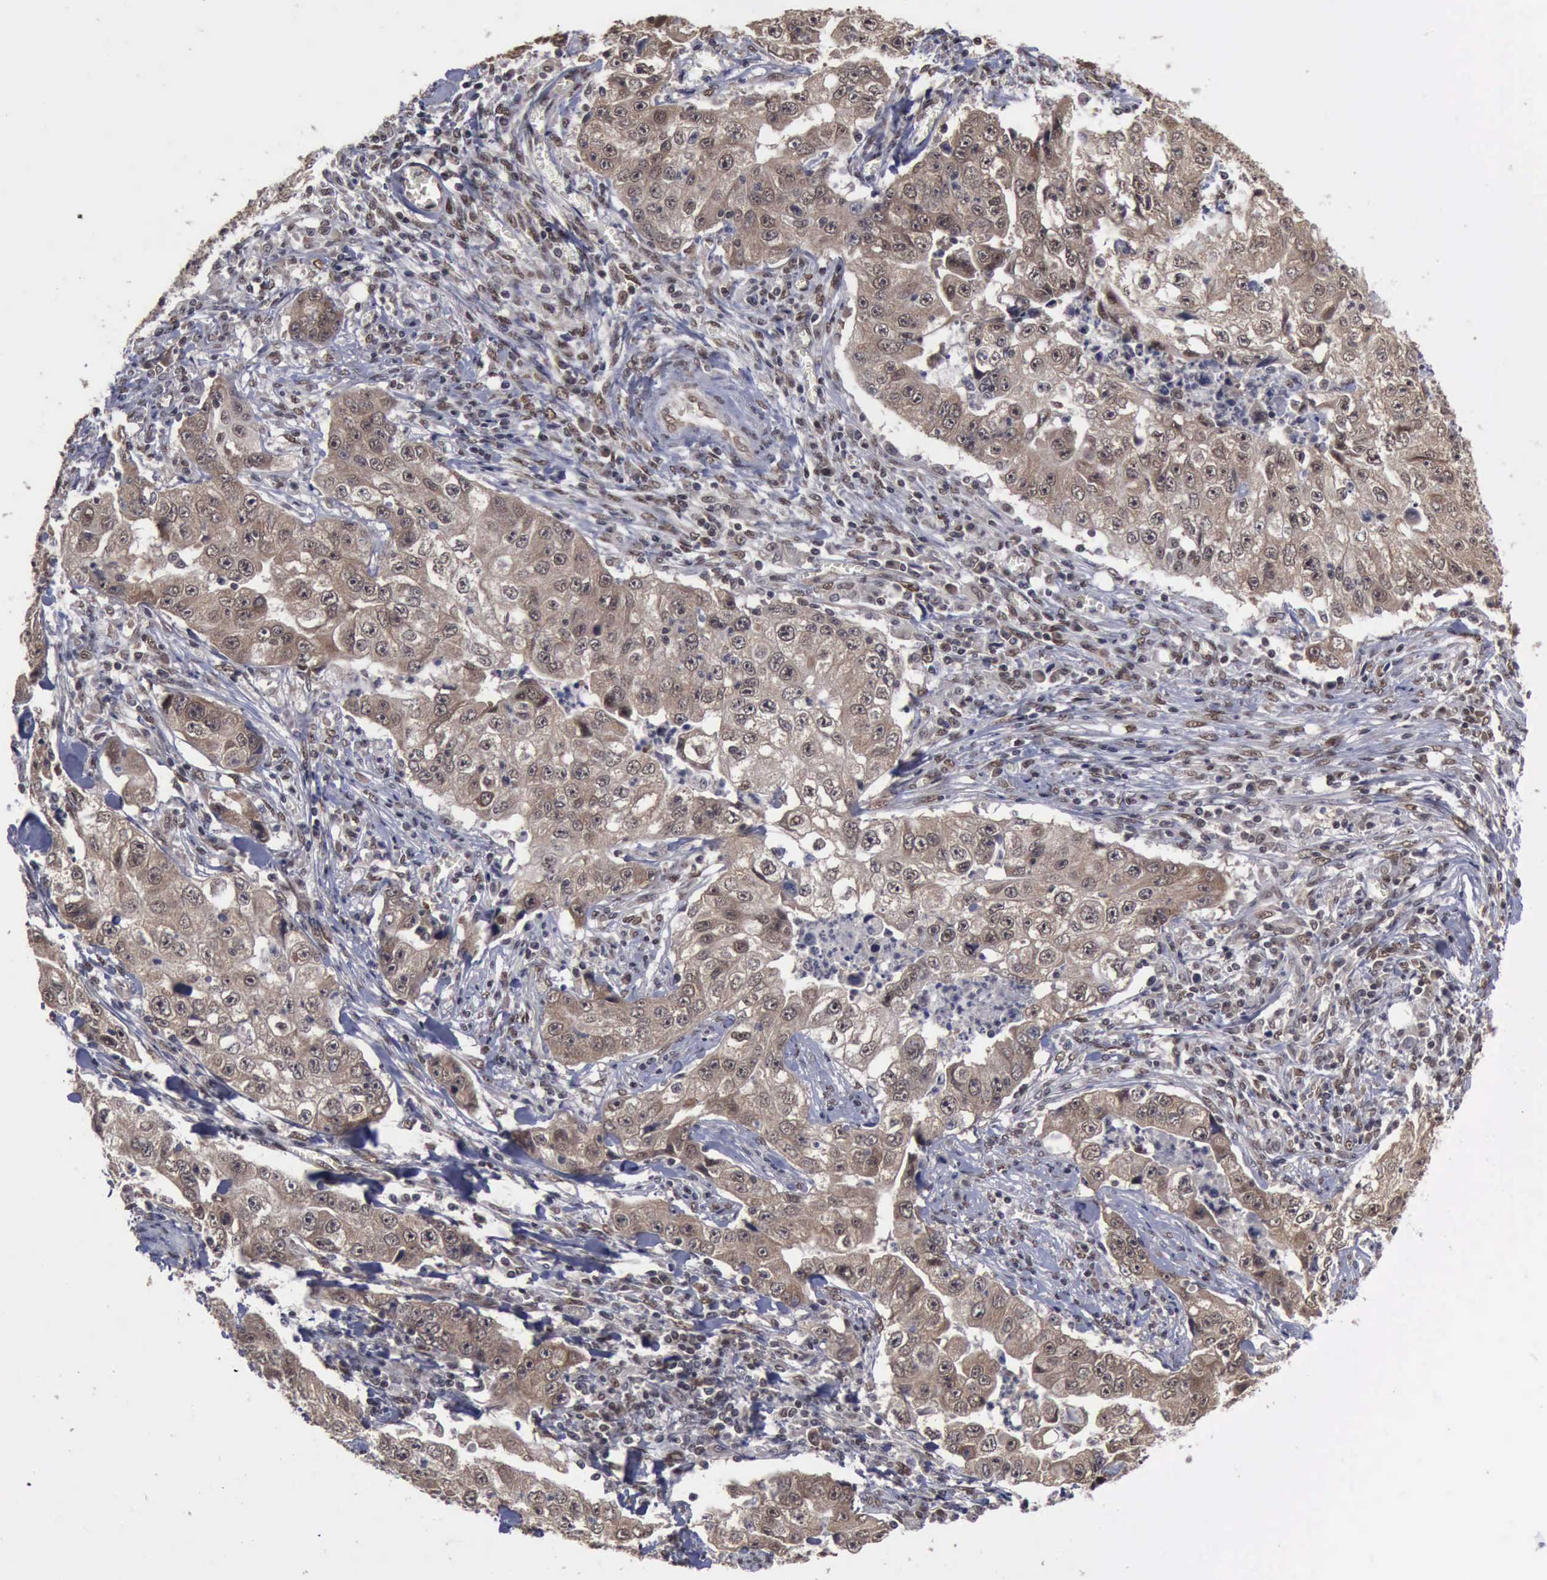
{"staining": {"intensity": "moderate", "quantity": ">75%", "location": "cytoplasmic/membranous"}, "tissue": "lung cancer", "cell_type": "Tumor cells", "image_type": "cancer", "snomed": [{"axis": "morphology", "description": "Squamous cell carcinoma, NOS"}, {"axis": "topography", "description": "Lung"}], "caption": "IHC of human lung squamous cell carcinoma demonstrates medium levels of moderate cytoplasmic/membranous positivity in about >75% of tumor cells.", "gene": "RTCB", "patient": {"sex": "male", "age": 64}}